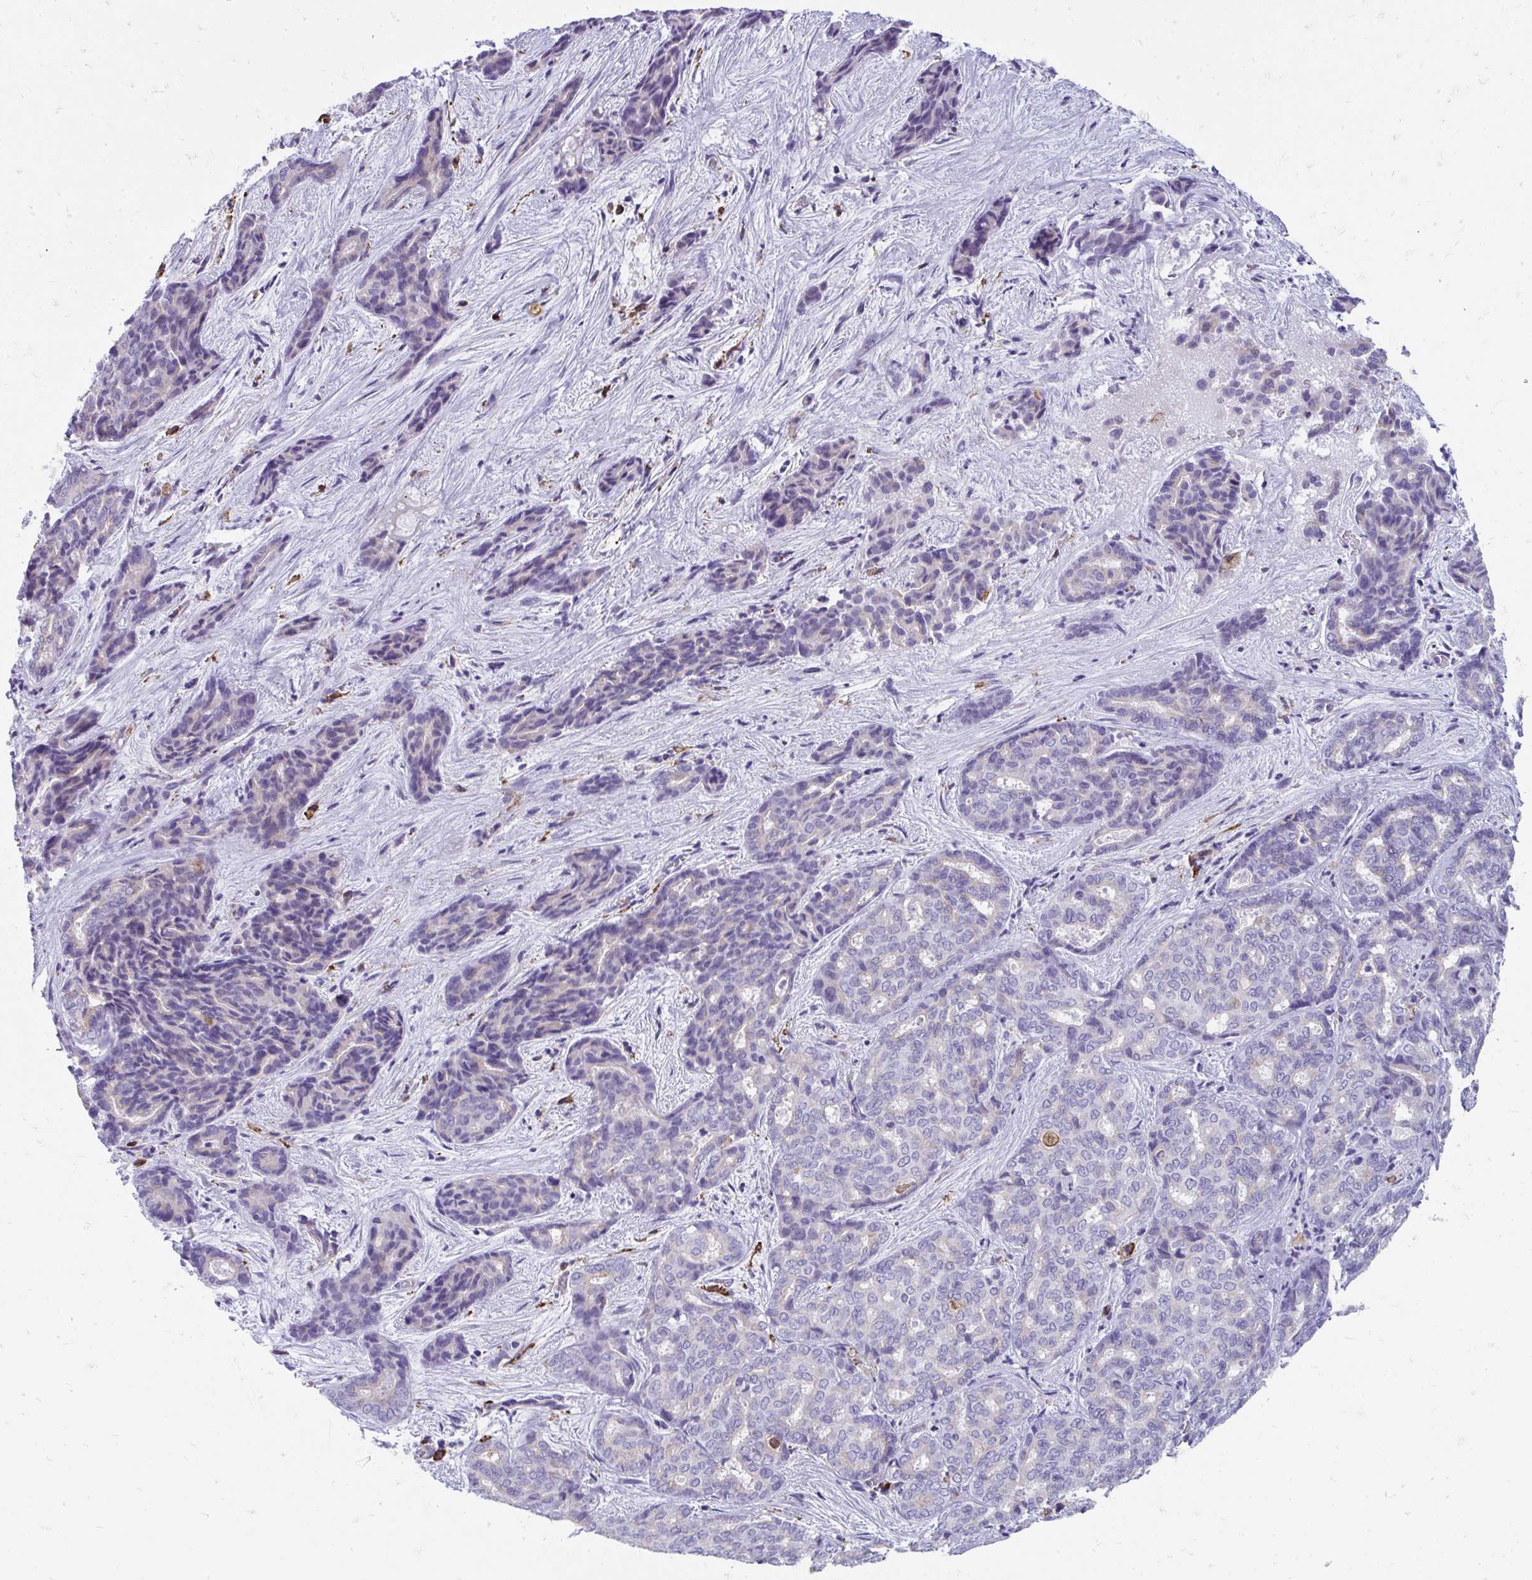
{"staining": {"intensity": "negative", "quantity": "none", "location": "none"}, "tissue": "liver cancer", "cell_type": "Tumor cells", "image_type": "cancer", "snomed": [{"axis": "morphology", "description": "Cholangiocarcinoma"}, {"axis": "topography", "description": "Liver"}], "caption": "IHC image of liver cancer (cholangiocarcinoma) stained for a protein (brown), which demonstrates no staining in tumor cells.", "gene": "CD163", "patient": {"sex": "female", "age": 64}}